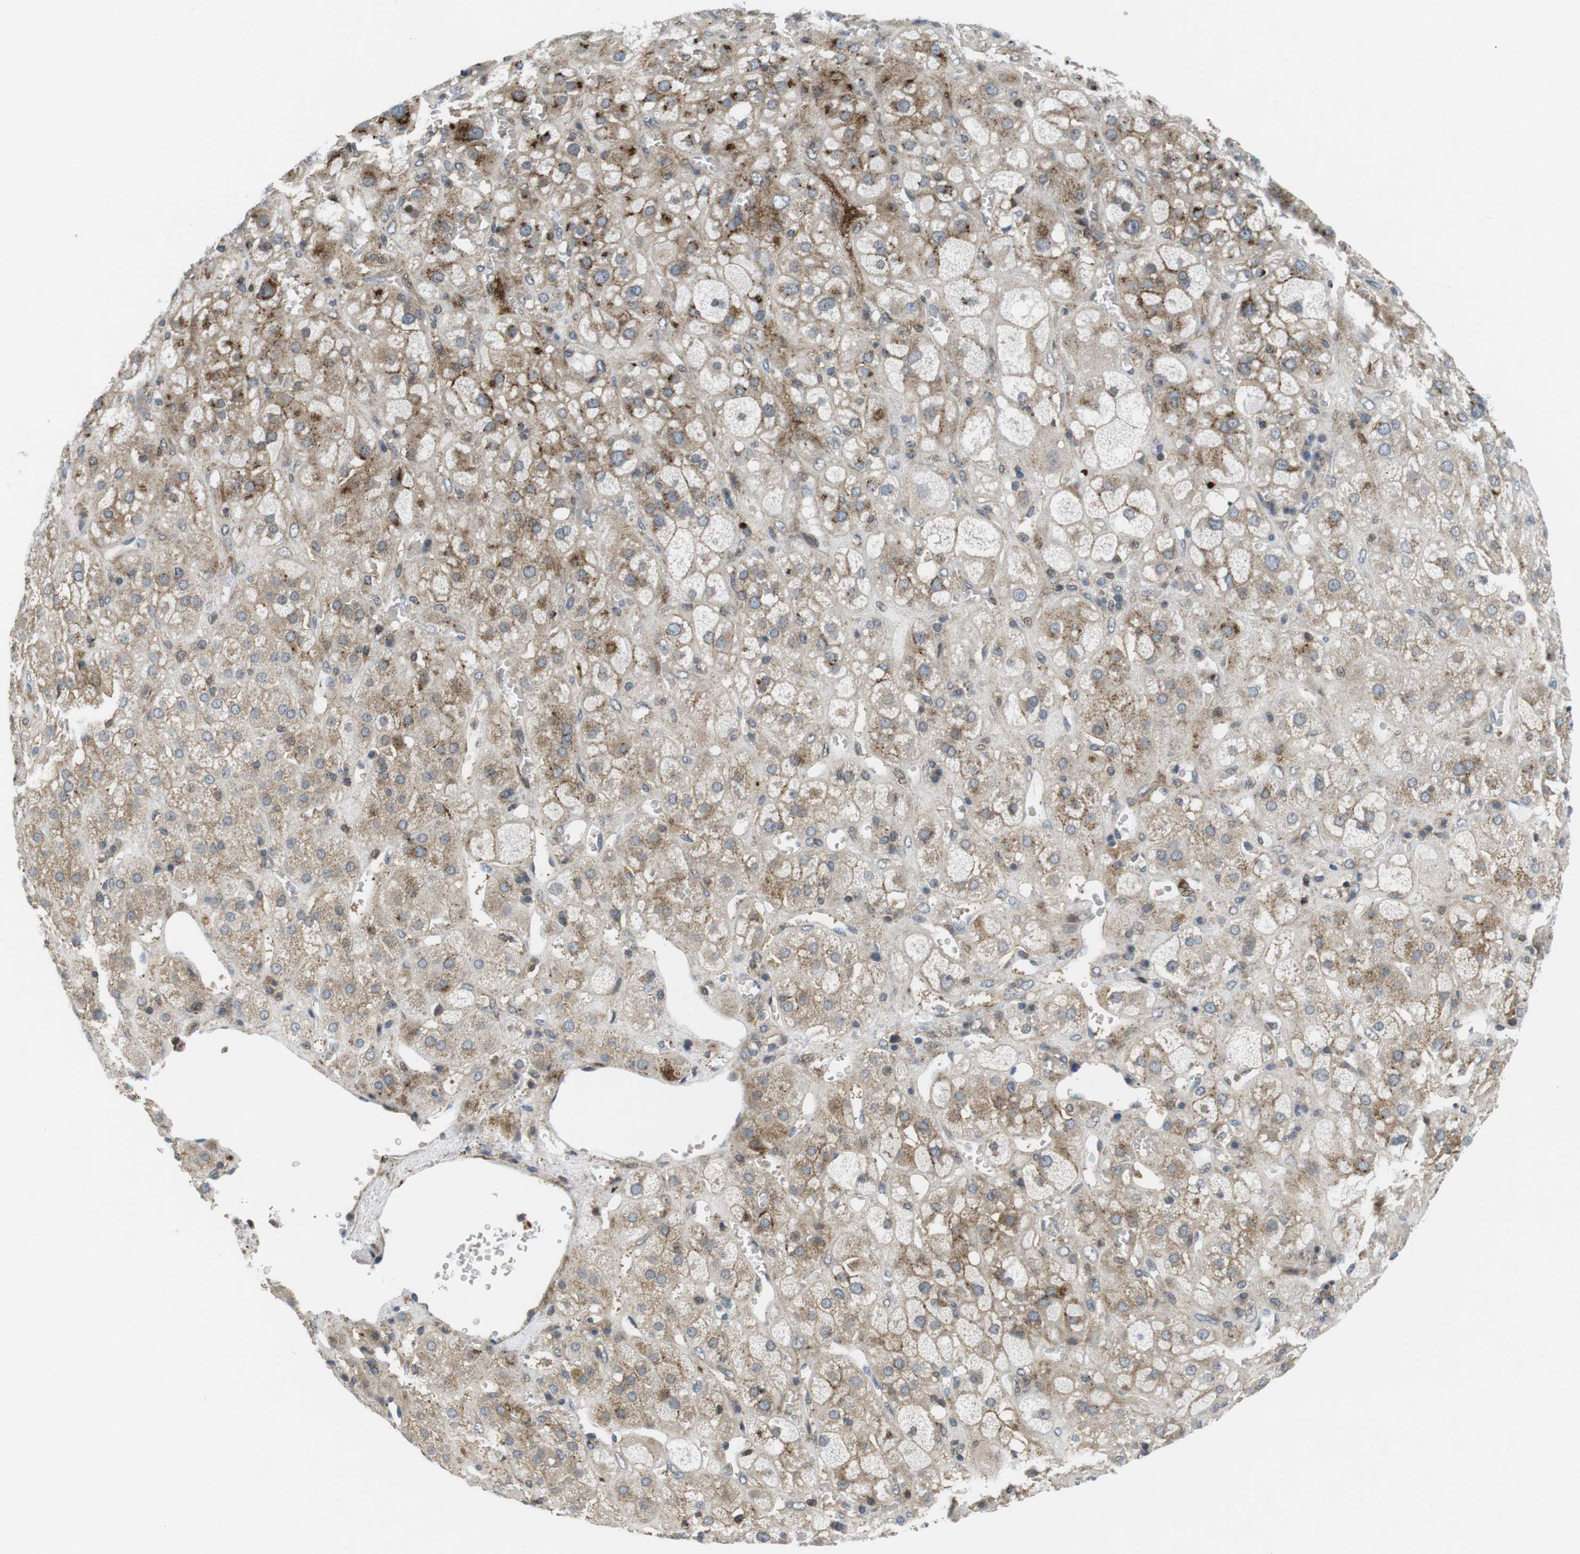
{"staining": {"intensity": "moderate", "quantity": ">75%", "location": "cytoplasmic/membranous,nuclear"}, "tissue": "adrenal gland", "cell_type": "Glandular cells", "image_type": "normal", "snomed": [{"axis": "morphology", "description": "Normal tissue, NOS"}, {"axis": "topography", "description": "Adrenal gland"}], "caption": "High-magnification brightfield microscopy of benign adrenal gland stained with DAB (3,3'-diaminobenzidine) (brown) and counterstained with hematoxylin (blue). glandular cells exhibit moderate cytoplasmic/membranous,nuclear positivity is present in approximately>75% of cells. Immunohistochemistry (ihc) stains the protein of interest in brown and the nuclei are stained blue.", "gene": "CUL7", "patient": {"sex": "female", "age": 47}}